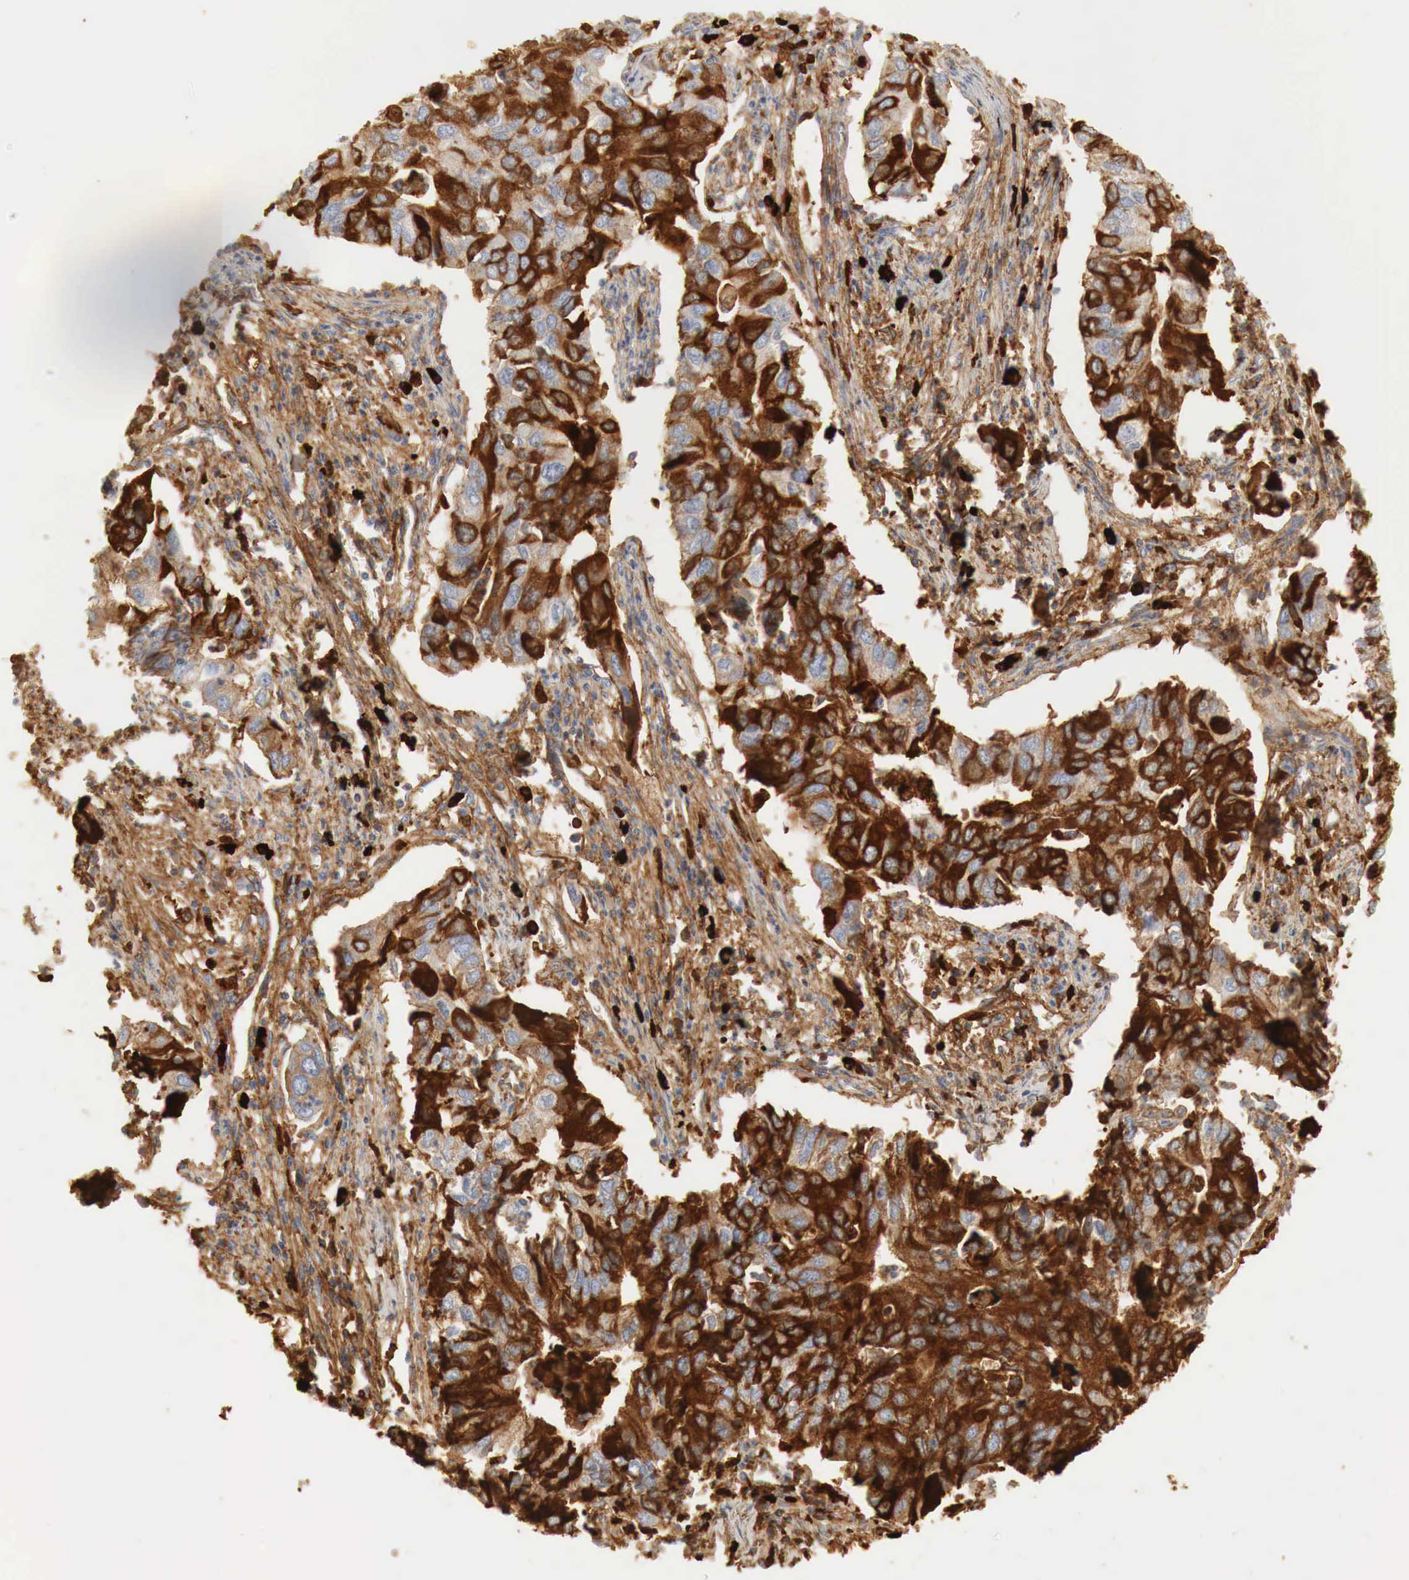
{"staining": {"intensity": "strong", "quantity": "25%-75%", "location": "cytoplasmic/membranous"}, "tissue": "lung cancer", "cell_type": "Tumor cells", "image_type": "cancer", "snomed": [{"axis": "morphology", "description": "Adenocarcinoma, NOS"}, {"axis": "topography", "description": "Lung"}], "caption": "Lung adenocarcinoma stained with a protein marker exhibits strong staining in tumor cells.", "gene": "IGLC3", "patient": {"sex": "male", "age": 48}}